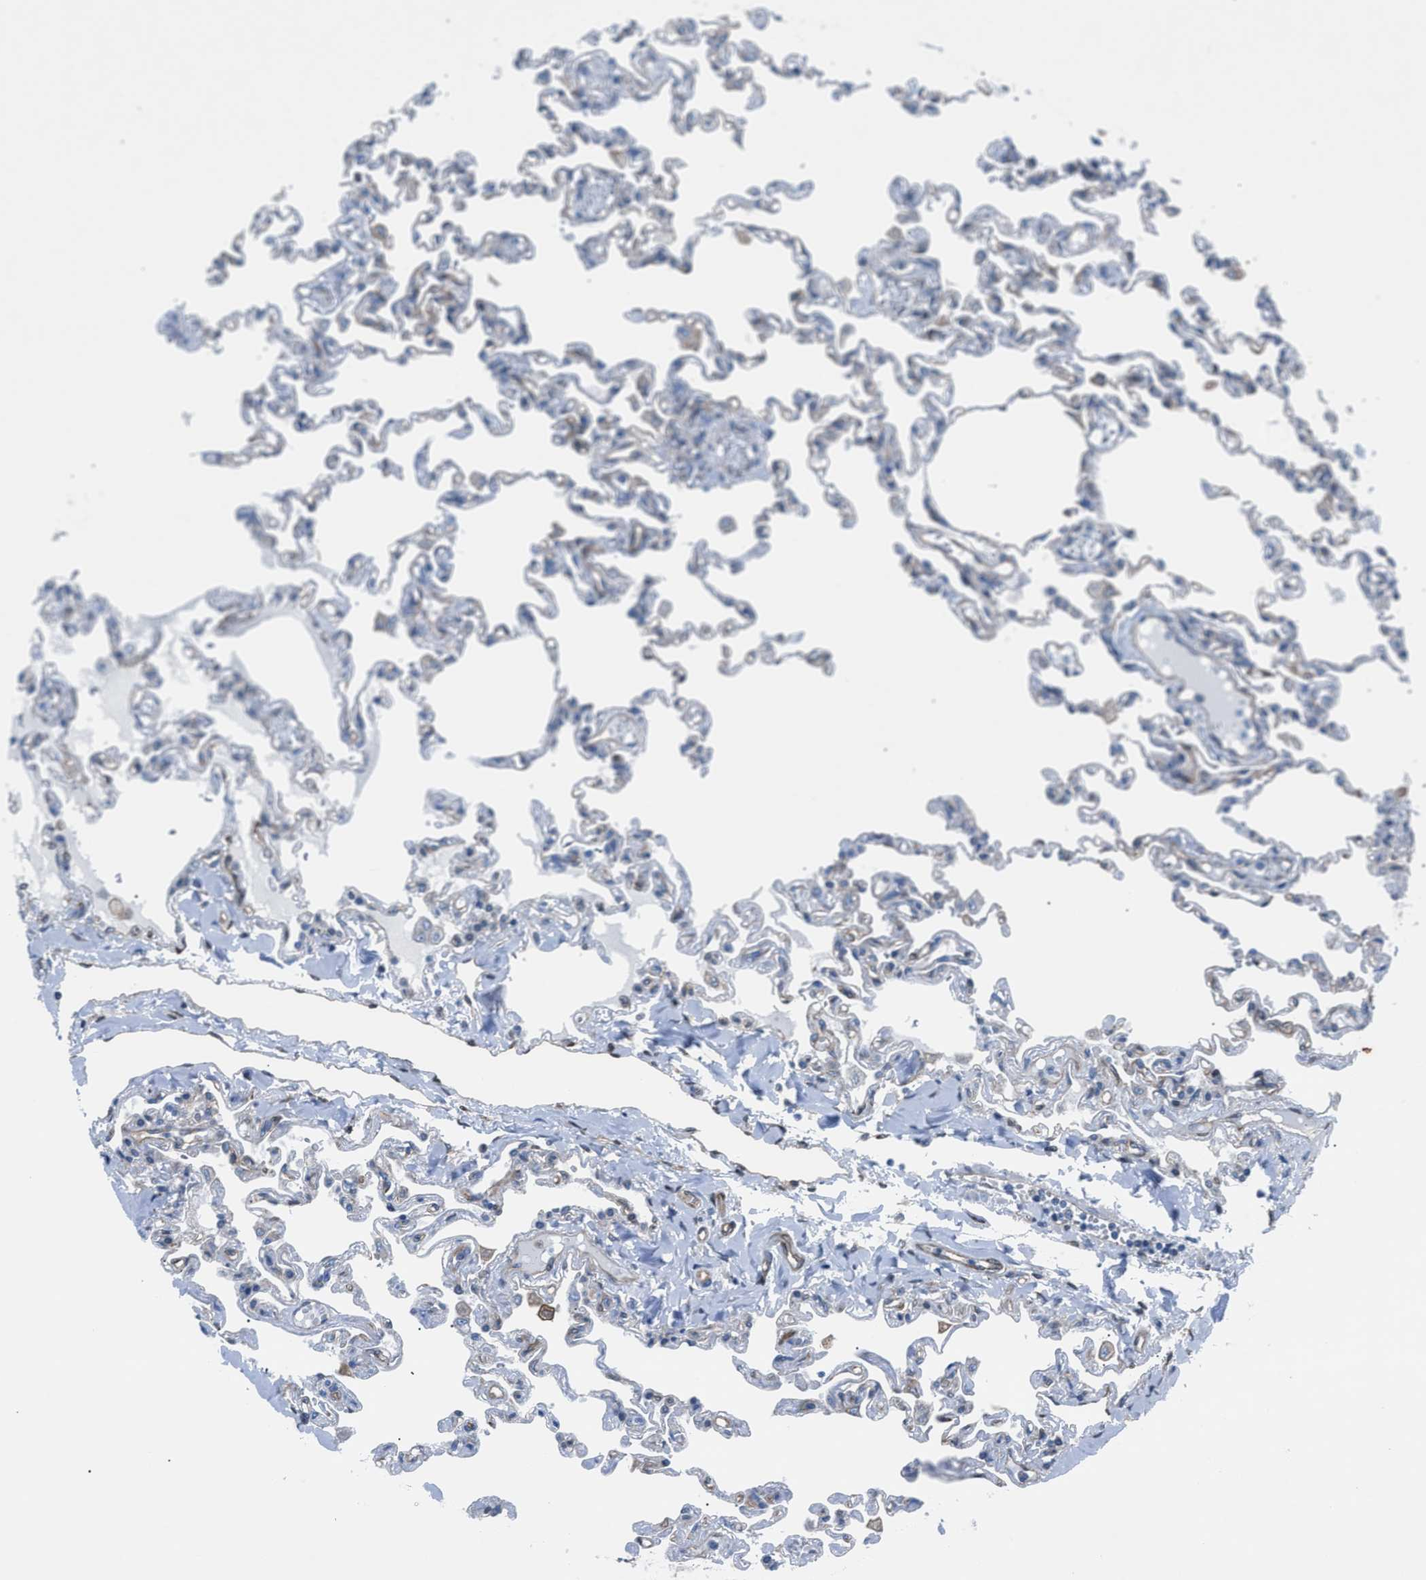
{"staining": {"intensity": "weak", "quantity": "<25%", "location": "cytoplasmic/membranous"}, "tissue": "lung", "cell_type": "Alveolar cells", "image_type": "normal", "snomed": [{"axis": "morphology", "description": "Normal tissue, NOS"}, {"axis": "topography", "description": "Lung"}], "caption": "Human lung stained for a protein using IHC exhibits no staining in alveolar cells.", "gene": "DMAC1", "patient": {"sex": "male", "age": 21}}